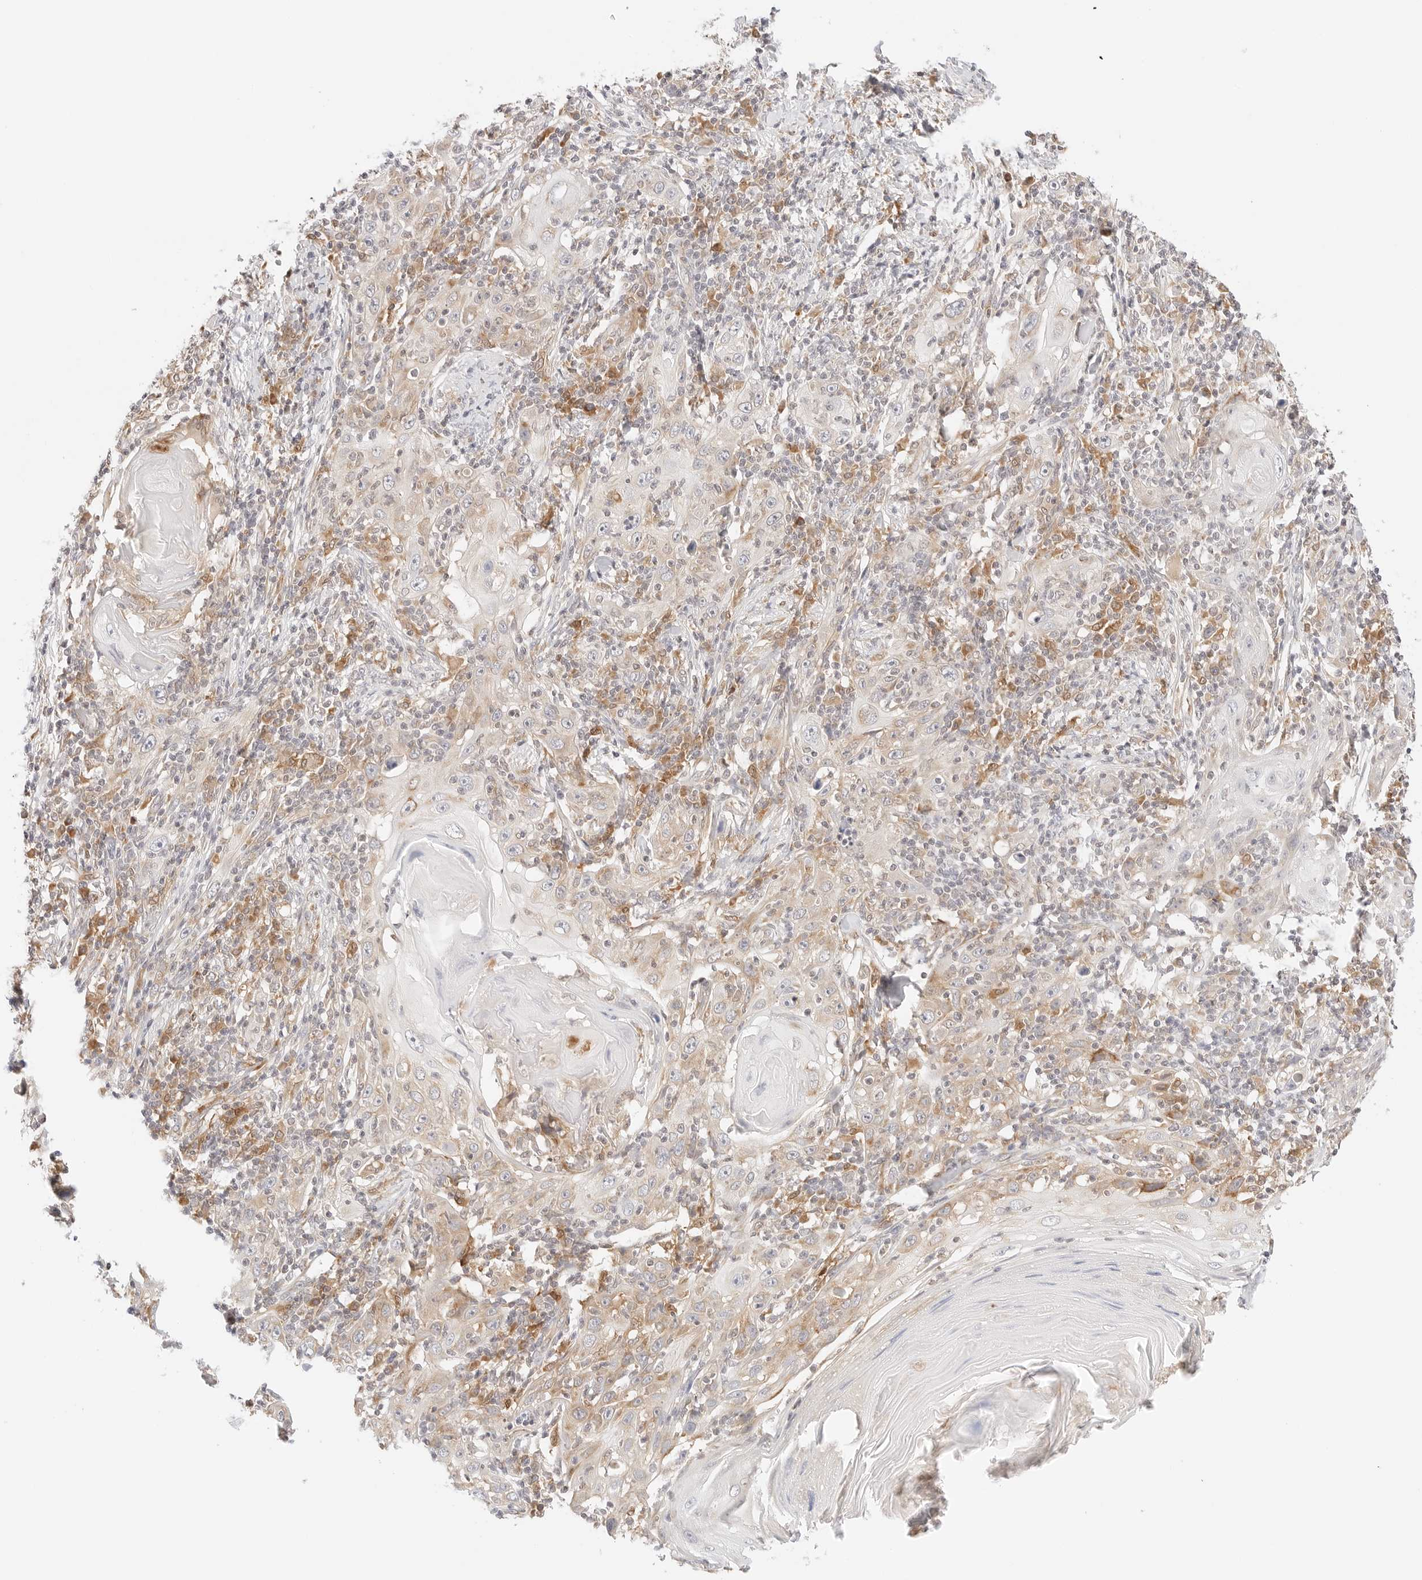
{"staining": {"intensity": "weak", "quantity": "25%-75%", "location": "cytoplasmic/membranous"}, "tissue": "skin cancer", "cell_type": "Tumor cells", "image_type": "cancer", "snomed": [{"axis": "morphology", "description": "Squamous cell carcinoma, NOS"}, {"axis": "topography", "description": "Skin"}], "caption": "IHC micrograph of neoplastic tissue: human skin squamous cell carcinoma stained using immunohistochemistry (IHC) exhibits low levels of weak protein expression localized specifically in the cytoplasmic/membranous of tumor cells, appearing as a cytoplasmic/membranous brown color.", "gene": "ERO1B", "patient": {"sex": "female", "age": 88}}